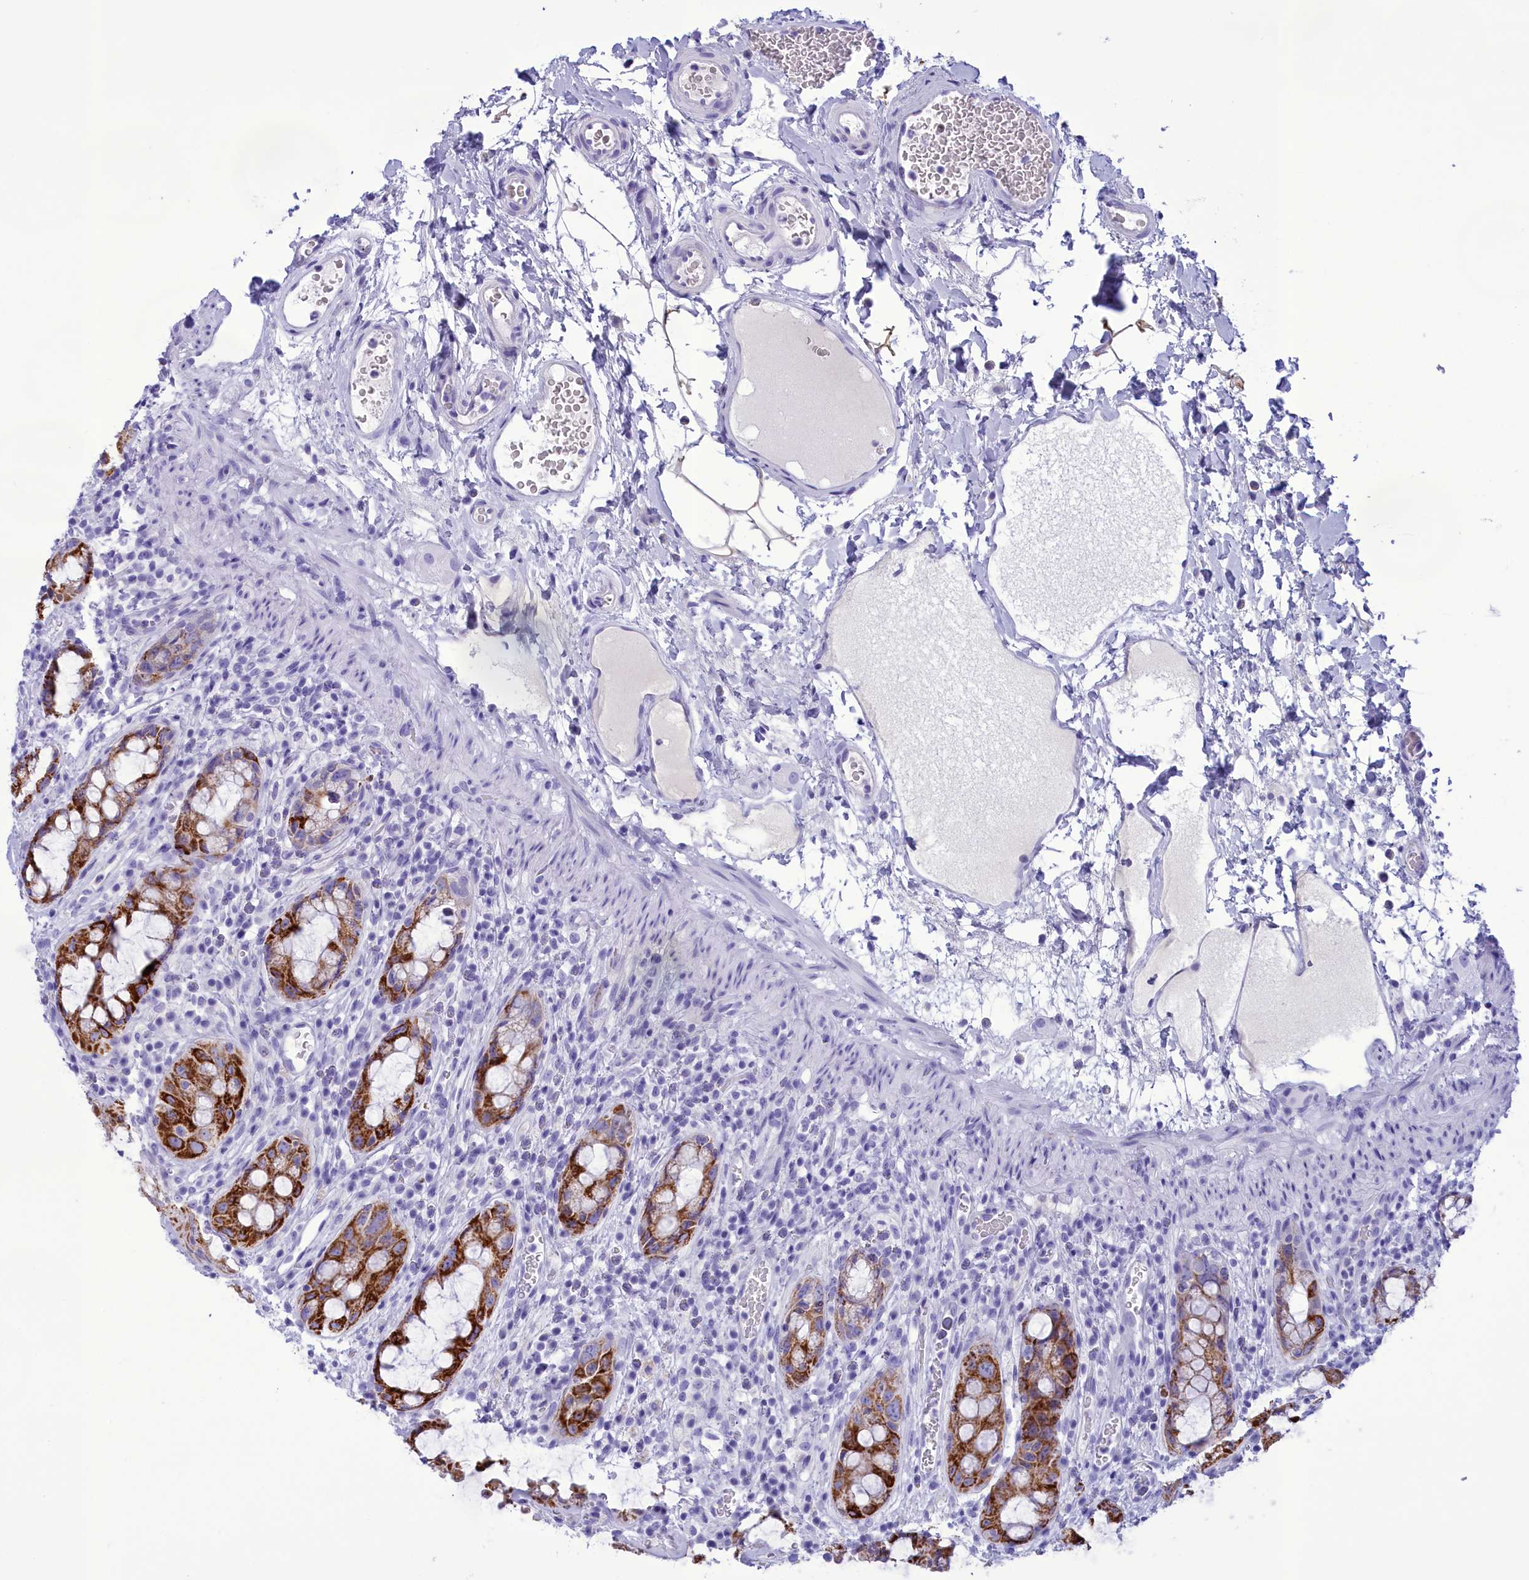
{"staining": {"intensity": "strong", "quantity": "<25%", "location": "cytoplasmic/membranous"}, "tissue": "rectum", "cell_type": "Glandular cells", "image_type": "normal", "snomed": [{"axis": "morphology", "description": "Normal tissue, NOS"}, {"axis": "topography", "description": "Rectum"}], "caption": "A brown stain highlights strong cytoplasmic/membranous positivity of a protein in glandular cells of normal human rectum. (DAB (3,3'-diaminobenzidine) IHC, brown staining for protein, blue staining for nuclei).", "gene": "BRI3", "patient": {"sex": "female", "age": 57}}